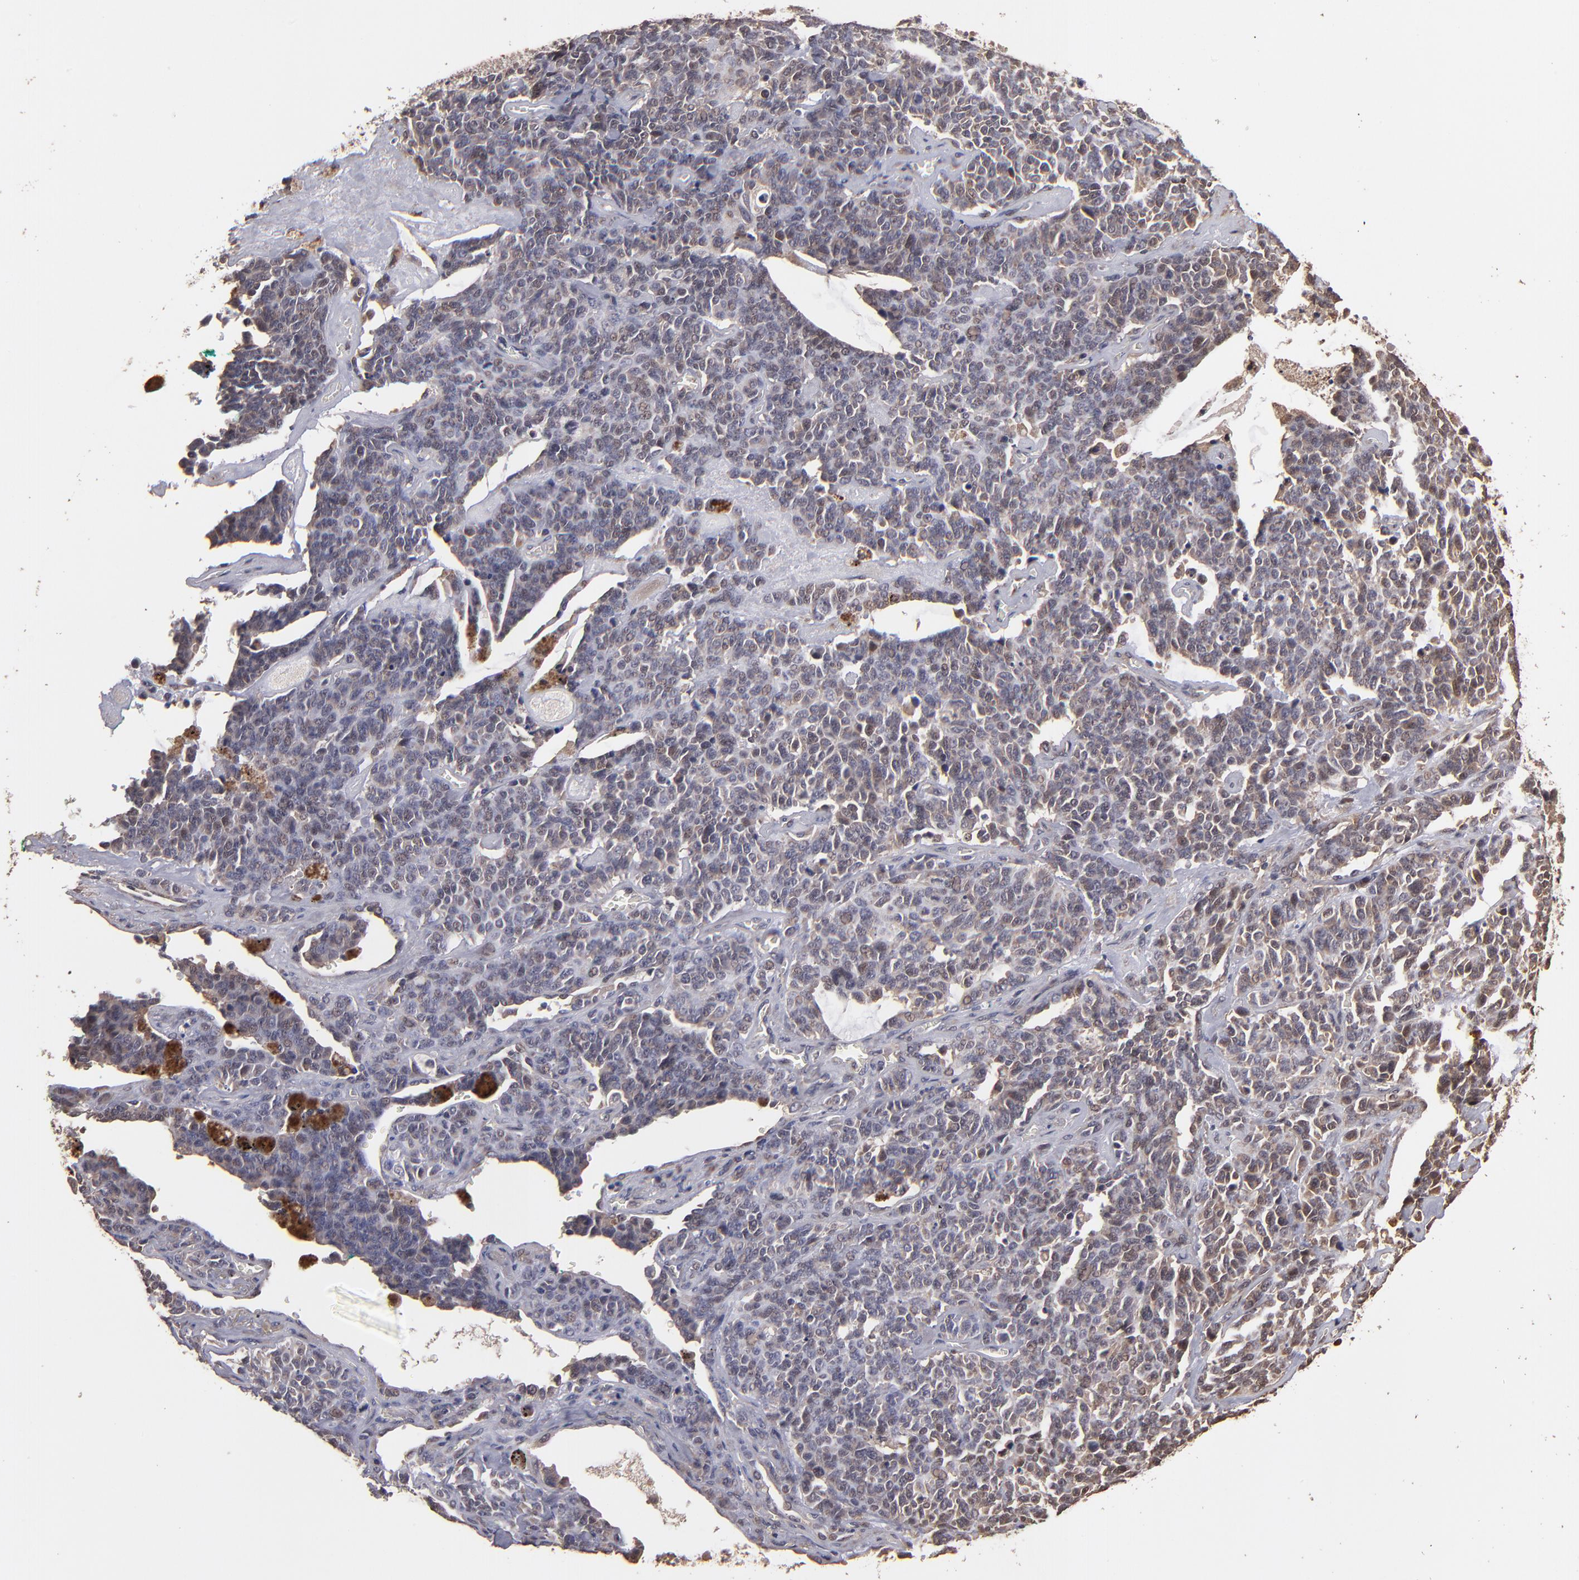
{"staining": {"intensity": "weak", "quantity": ">75%", "location": "cytoplasmic/membranous"}, "tissue": "lung cancer", "cell_type": "Tumor cells", "image_type": "cancer", "snomed": [{"axis": "morphology", "description": "Neoplasm, malignant, NOS"}, {"axis": "topography", "description": "Lung"}], "caption": "An image of lung cancer (malignant neoplasm) stained for a protein exhibits weak cytoplasmic/membranous brown staining in tumor cells. (DAB (3,3'-diaminobenzidine) = brown stain, brightfield microscopy at high magnification).", "gene": "NFE2L2", "patient": {"sex": "female", "age": 58}}